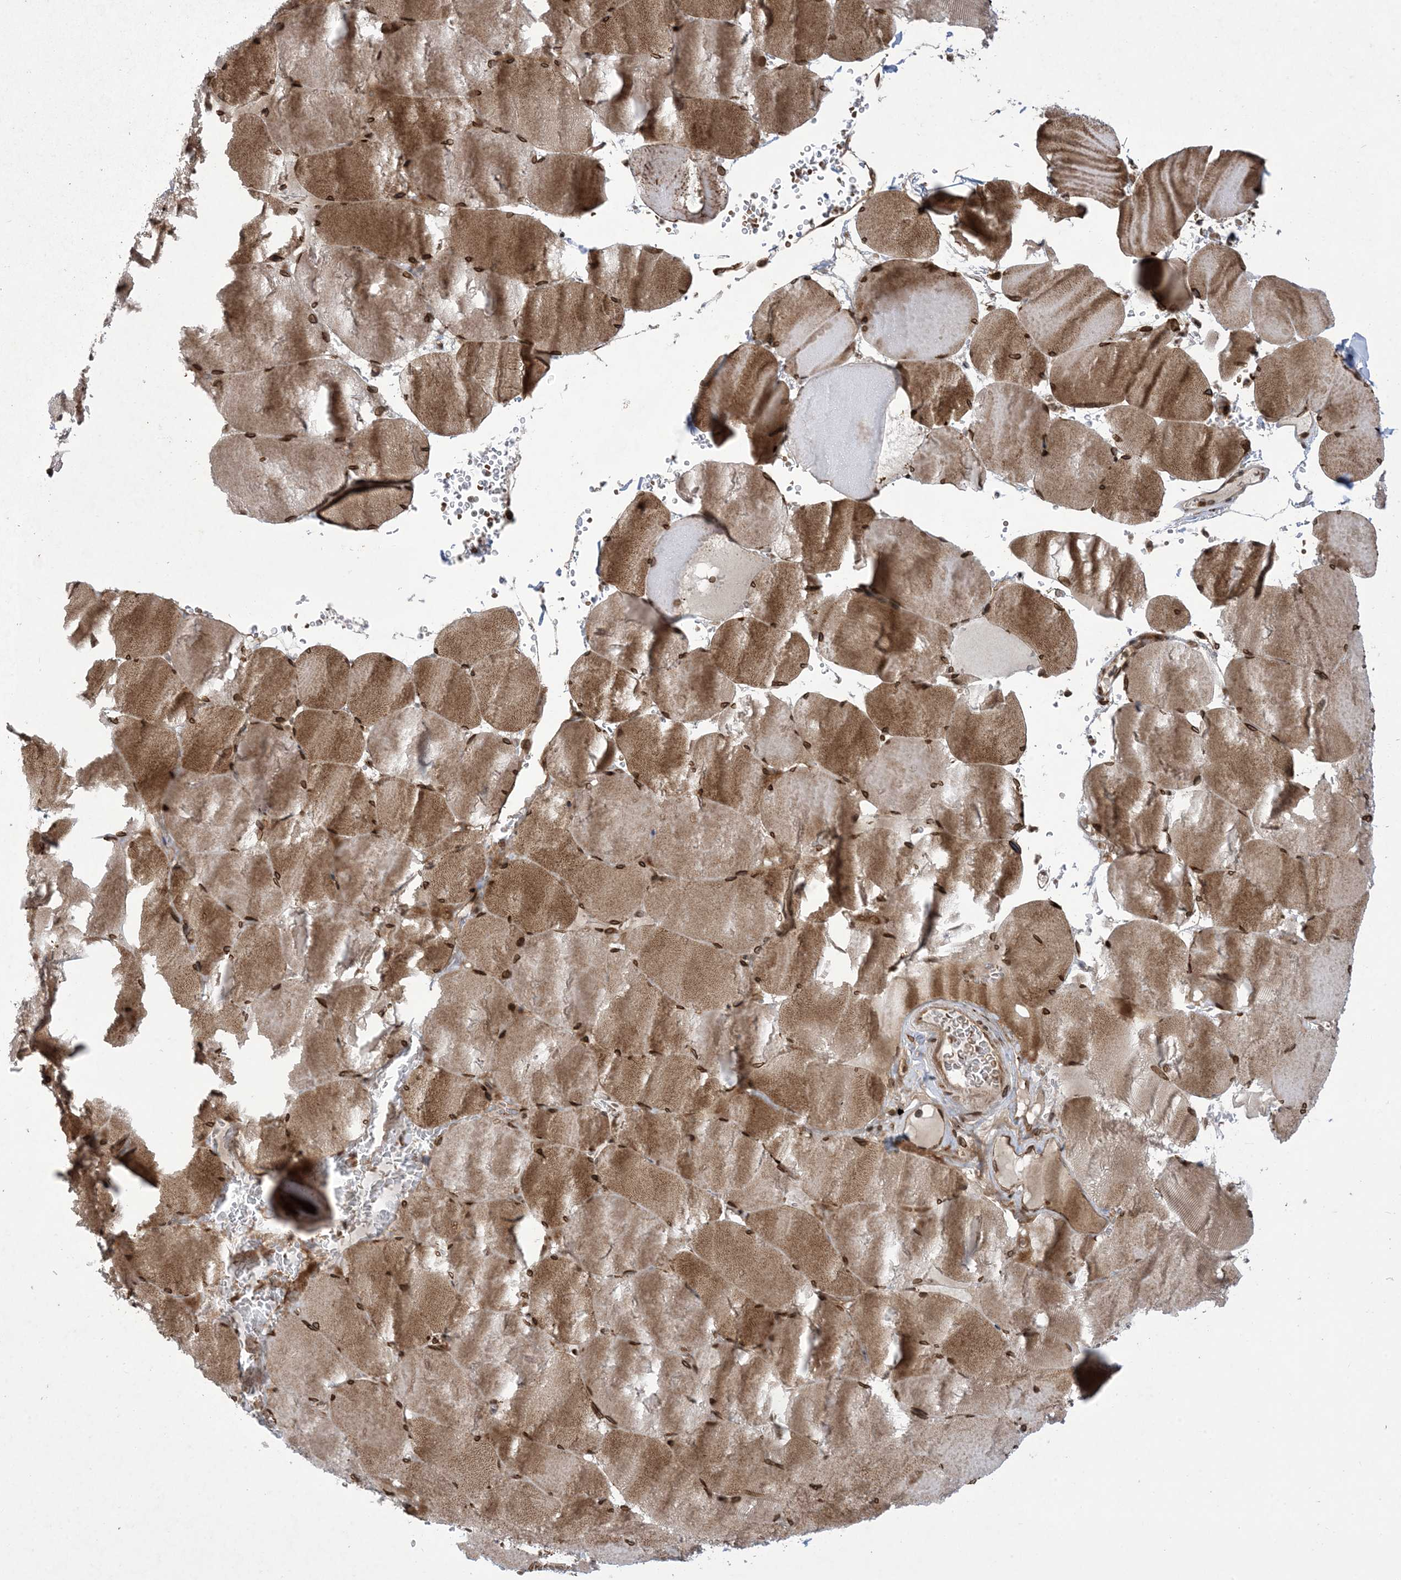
{"staining": {"intensity": "moderate", "quantity": ">75%", "location": "cytoplasmic/membranous"}, "tissue": "skeletal muscle", "cell_type": "Myocytes", "image_type": "normal", "snomed": [{"axis": "morphology", "description": "Normal tissue, NOS"}, {"axis": "topography", "description": "Skeletal muscle"}, {"axis": "topography", "description": "Head-Neck"}], "caption": "Protein expression analysis of benign skeletal muscle demonstrates moderate cytoplasmic/membranous expression in about >75% of myocytes. (DAB (3,3'-diaminobenzidine) IHC, brown staining for protein, blue staining for nuclei).", "gene": "CASP4", "patient": {"sex": "male", "age": 66}}